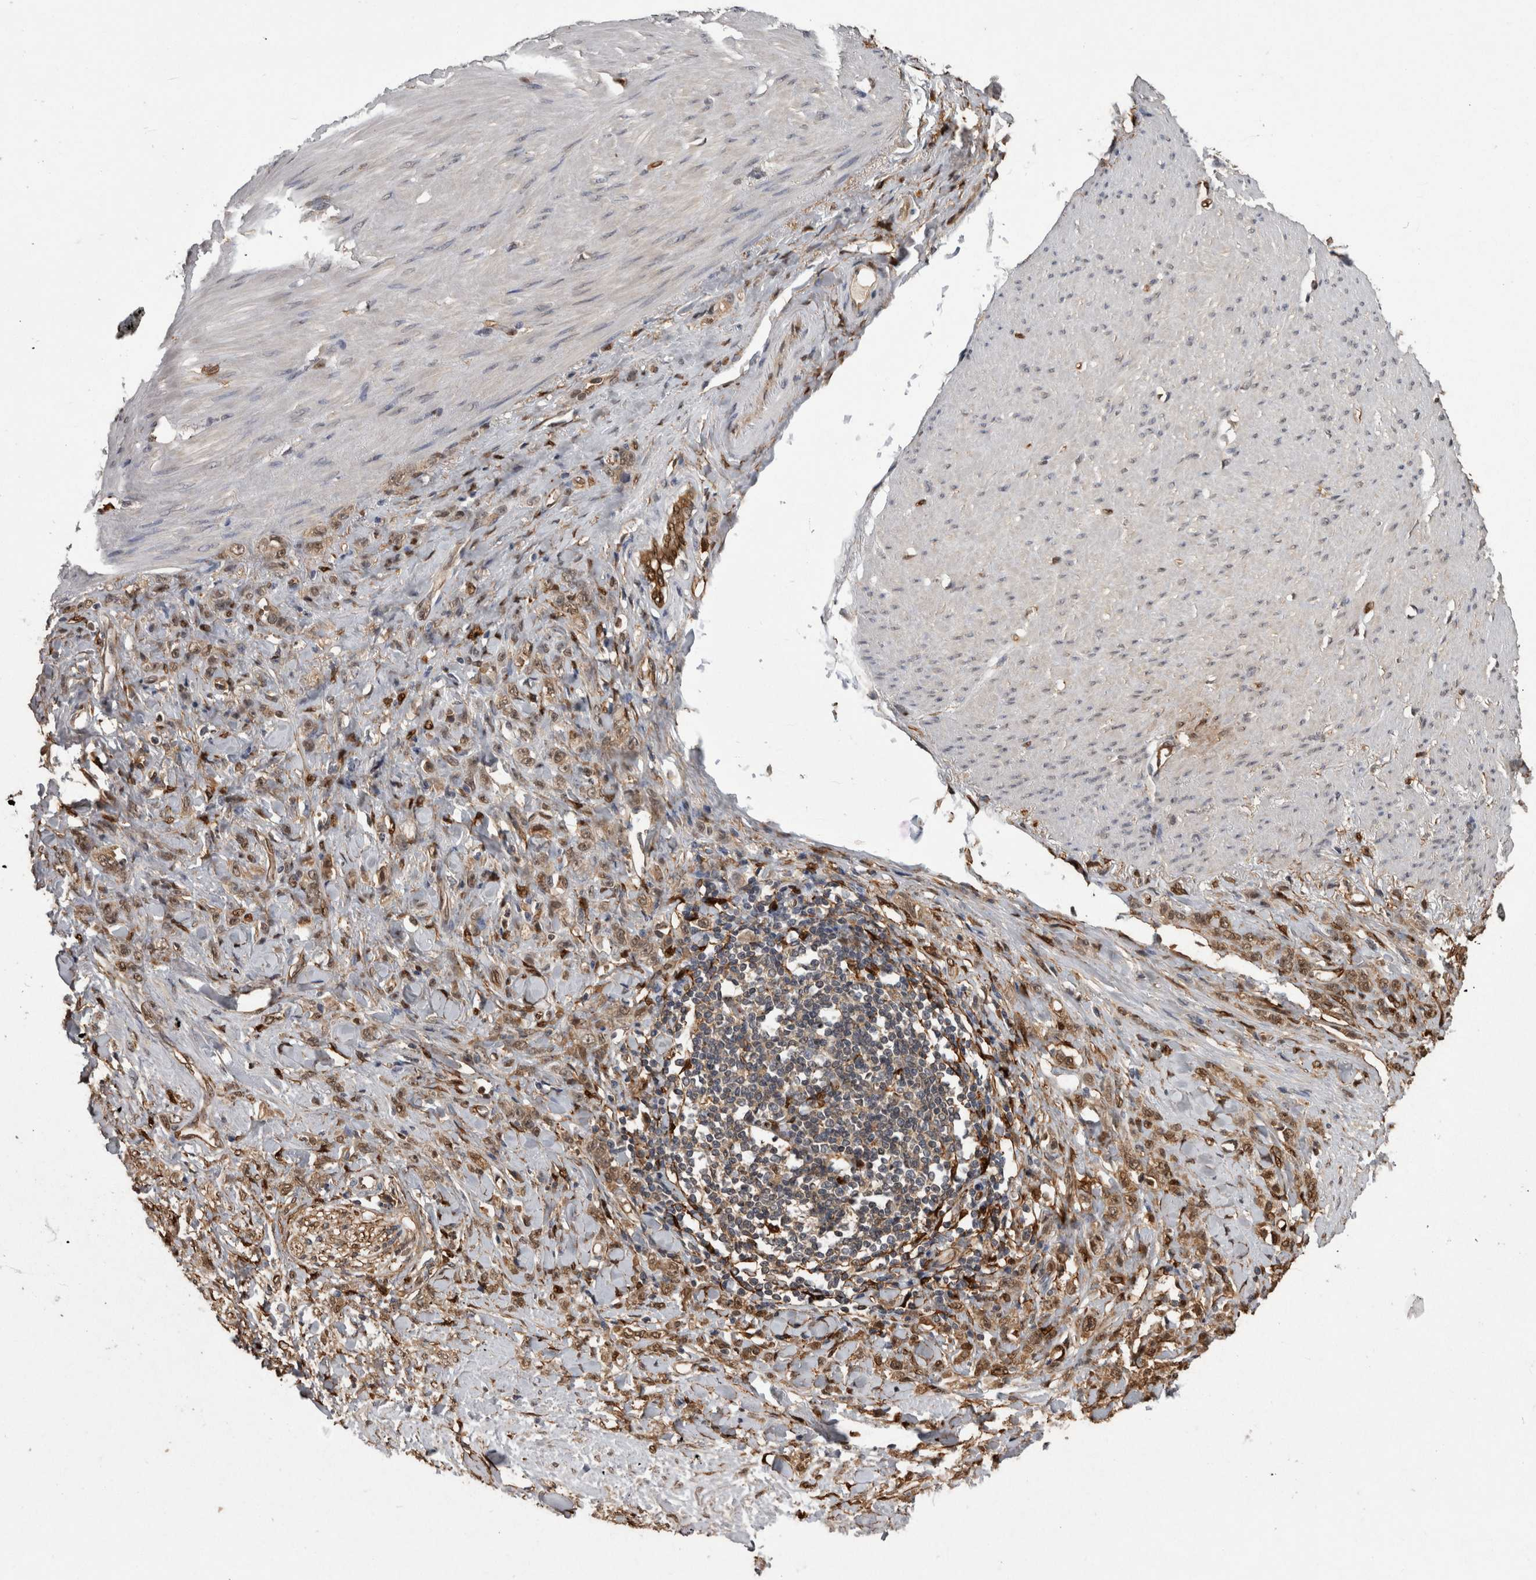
{"staining": {"intensity": "weak", "quantity": ">75%", "location": "nuclear"}, "tissue": "stomach cancer", "cell_type": "Tumor cells", "image_type": "cancer", "snomed": [{"axis": "morphology", "description": "Adenocarcinoma, NOS"}, {"axis": "topography", "description": "Stomach"}], "caption": "Immunohistochemical staining of stomach cancer (adenocarcinoma) displays low levels of weak nuclear protein expression in about >75% of tumor cells.", "gene": "LXN", "patient": {"sex": "male", "age": 82}}